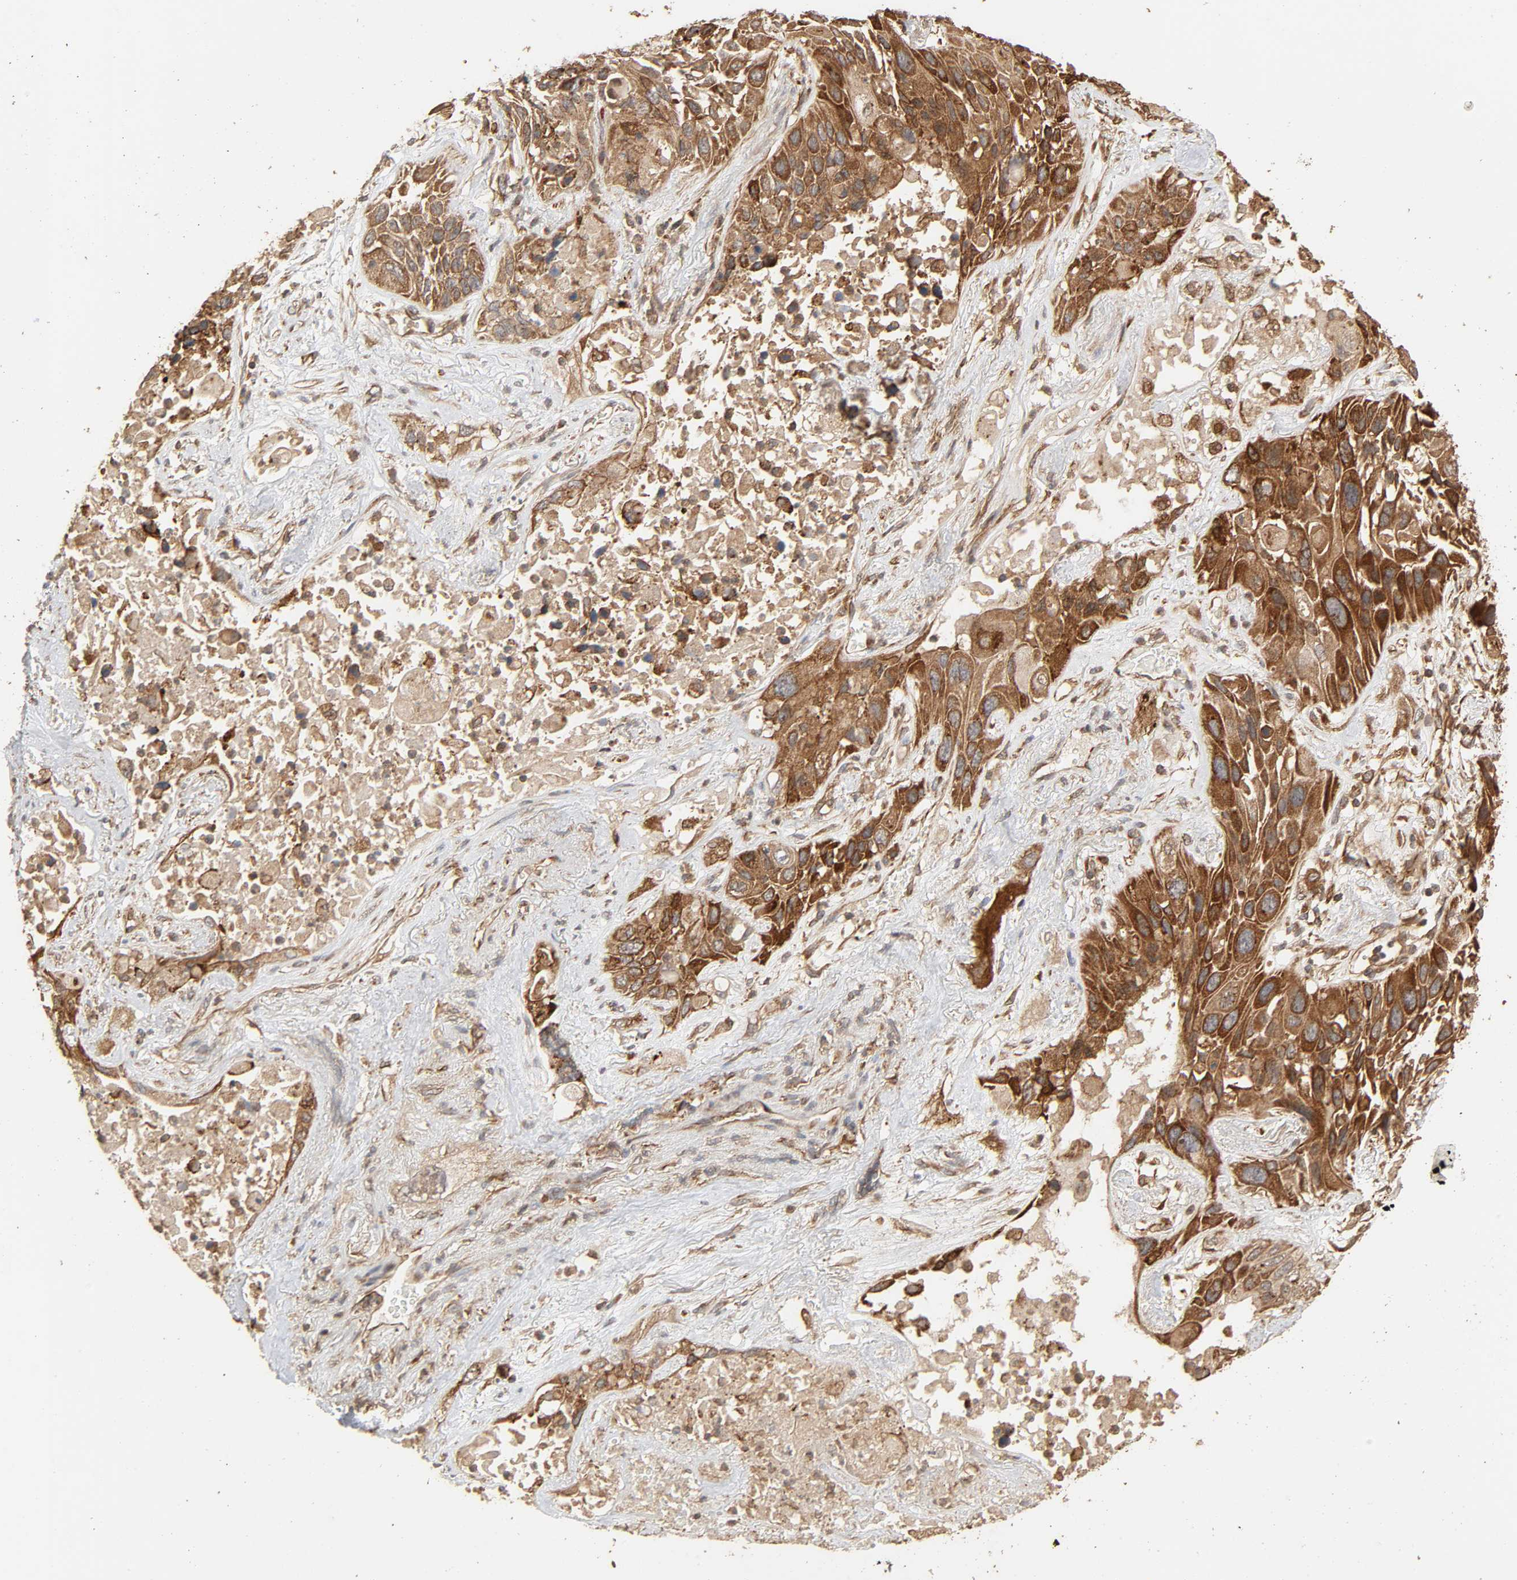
{"staining": {"intensity": "strong", "quantity": "25%-75%", "location": "cytoplasmic/membranous"}, "tissue": "lung cancer", "cell_type": "Tumor cells", "image_type": "cancer", "snomed": [{"axis": "morphology", "description": "Squamous cell carcinoma, NOS"}, {"axis": "topography", "description": "Lung"}], "caption": "An IHC image of tumor tissue is shown. Protein staining in brown shows strong cytoplasmic/membranous positivity in squamous cell carcinoma (lung) within tumor cells.", "gene": "RPS6KA6", "patient": {"sex": "female", "age": 76}}